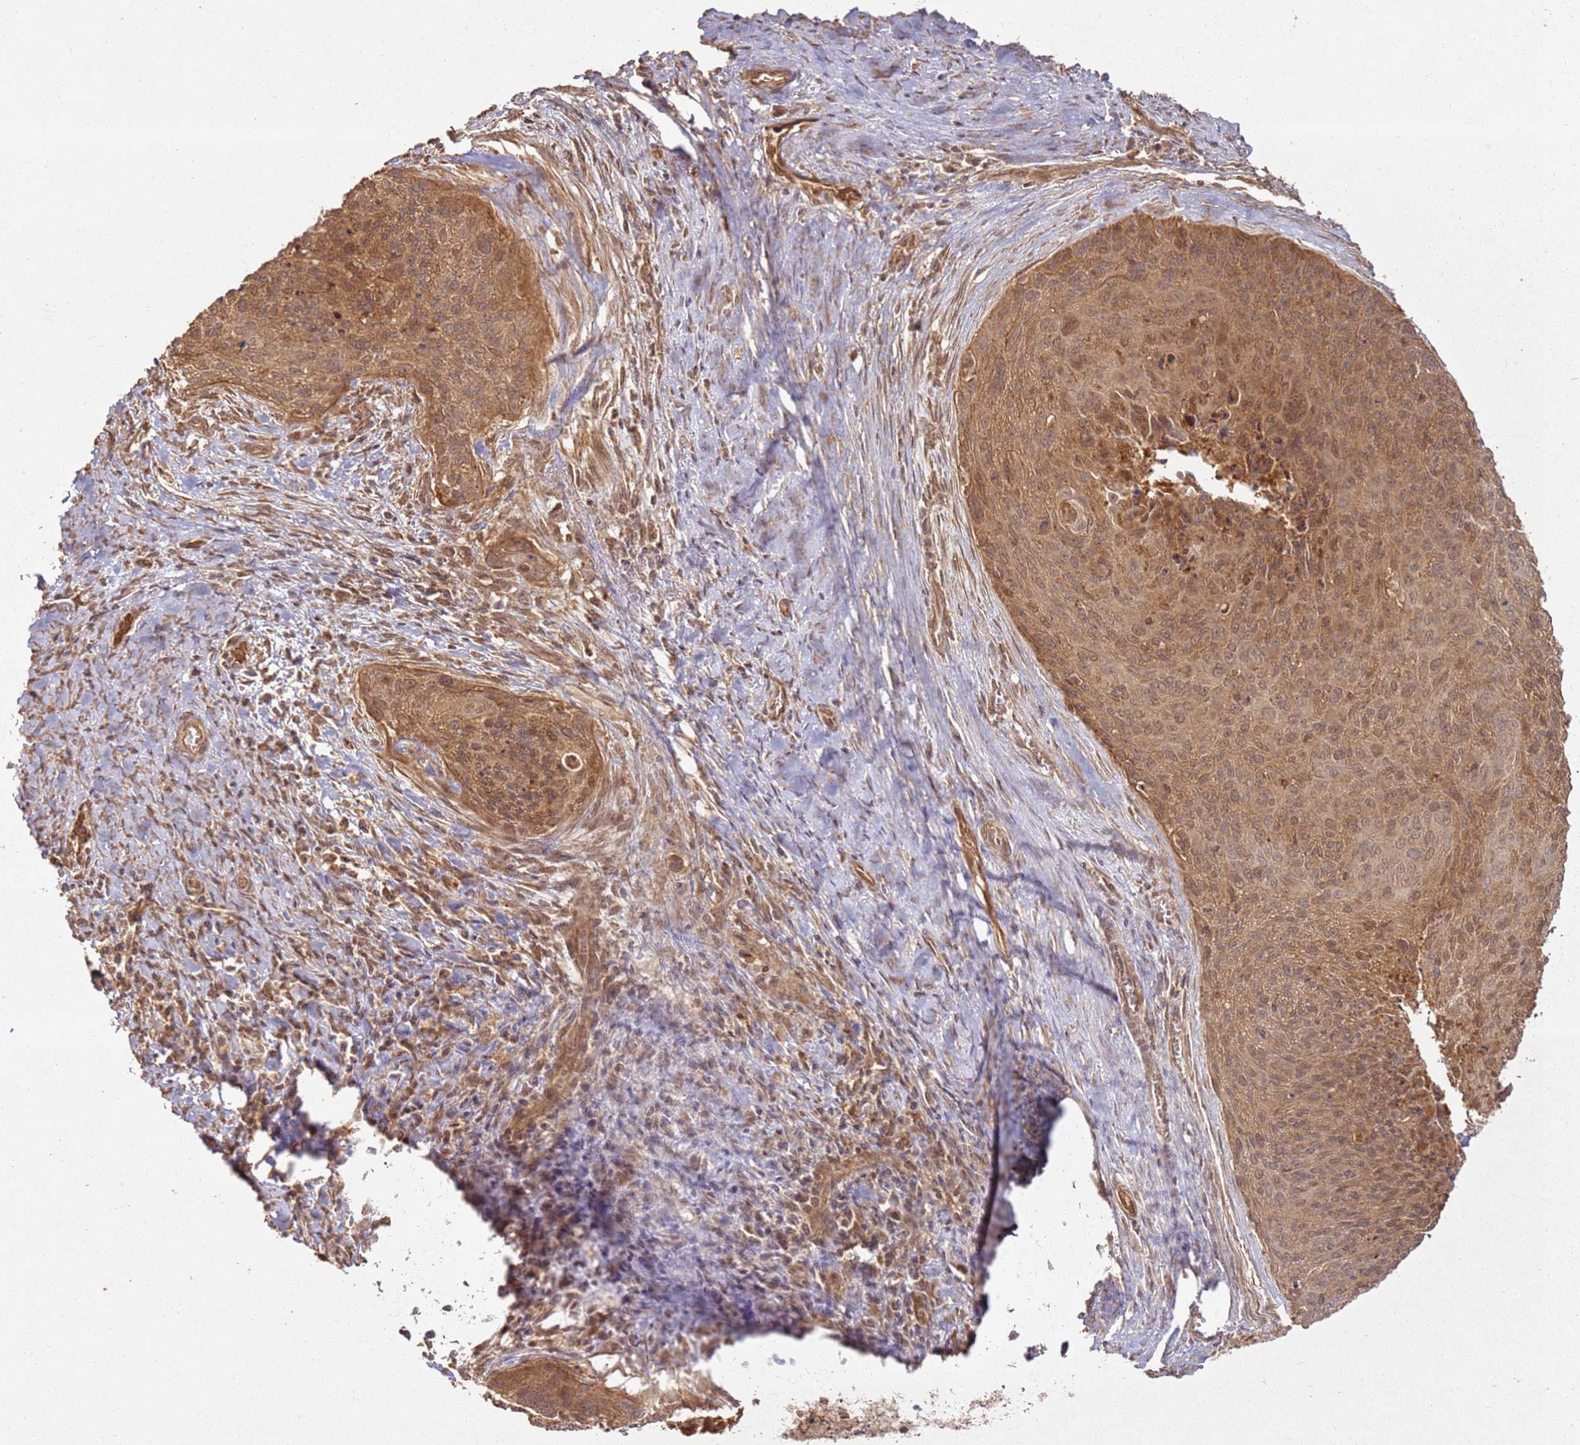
{"staining": {"intensity": "moderate", "quantity": ">75%", "location": "cytoplasmic/membranous"}, "tissue": "cervical cancer", "cell_type": "Tumor cells", "image_type": "cancer", "snomed": [{"axis": "morphology", "description": "Squamous cell carcinoma, NOS"}, {"axis": "topography", "description": "Cervix"}], "caption": "There is medium levels of moderate cytoplasmic/membranous positivity in tumor cells of cervical squamous cell carcinoma, as demonstrated by immunohistochemical staining (brown color).", "gene": "ZNF776", "patient": {"sex": "female", "age": 55}}